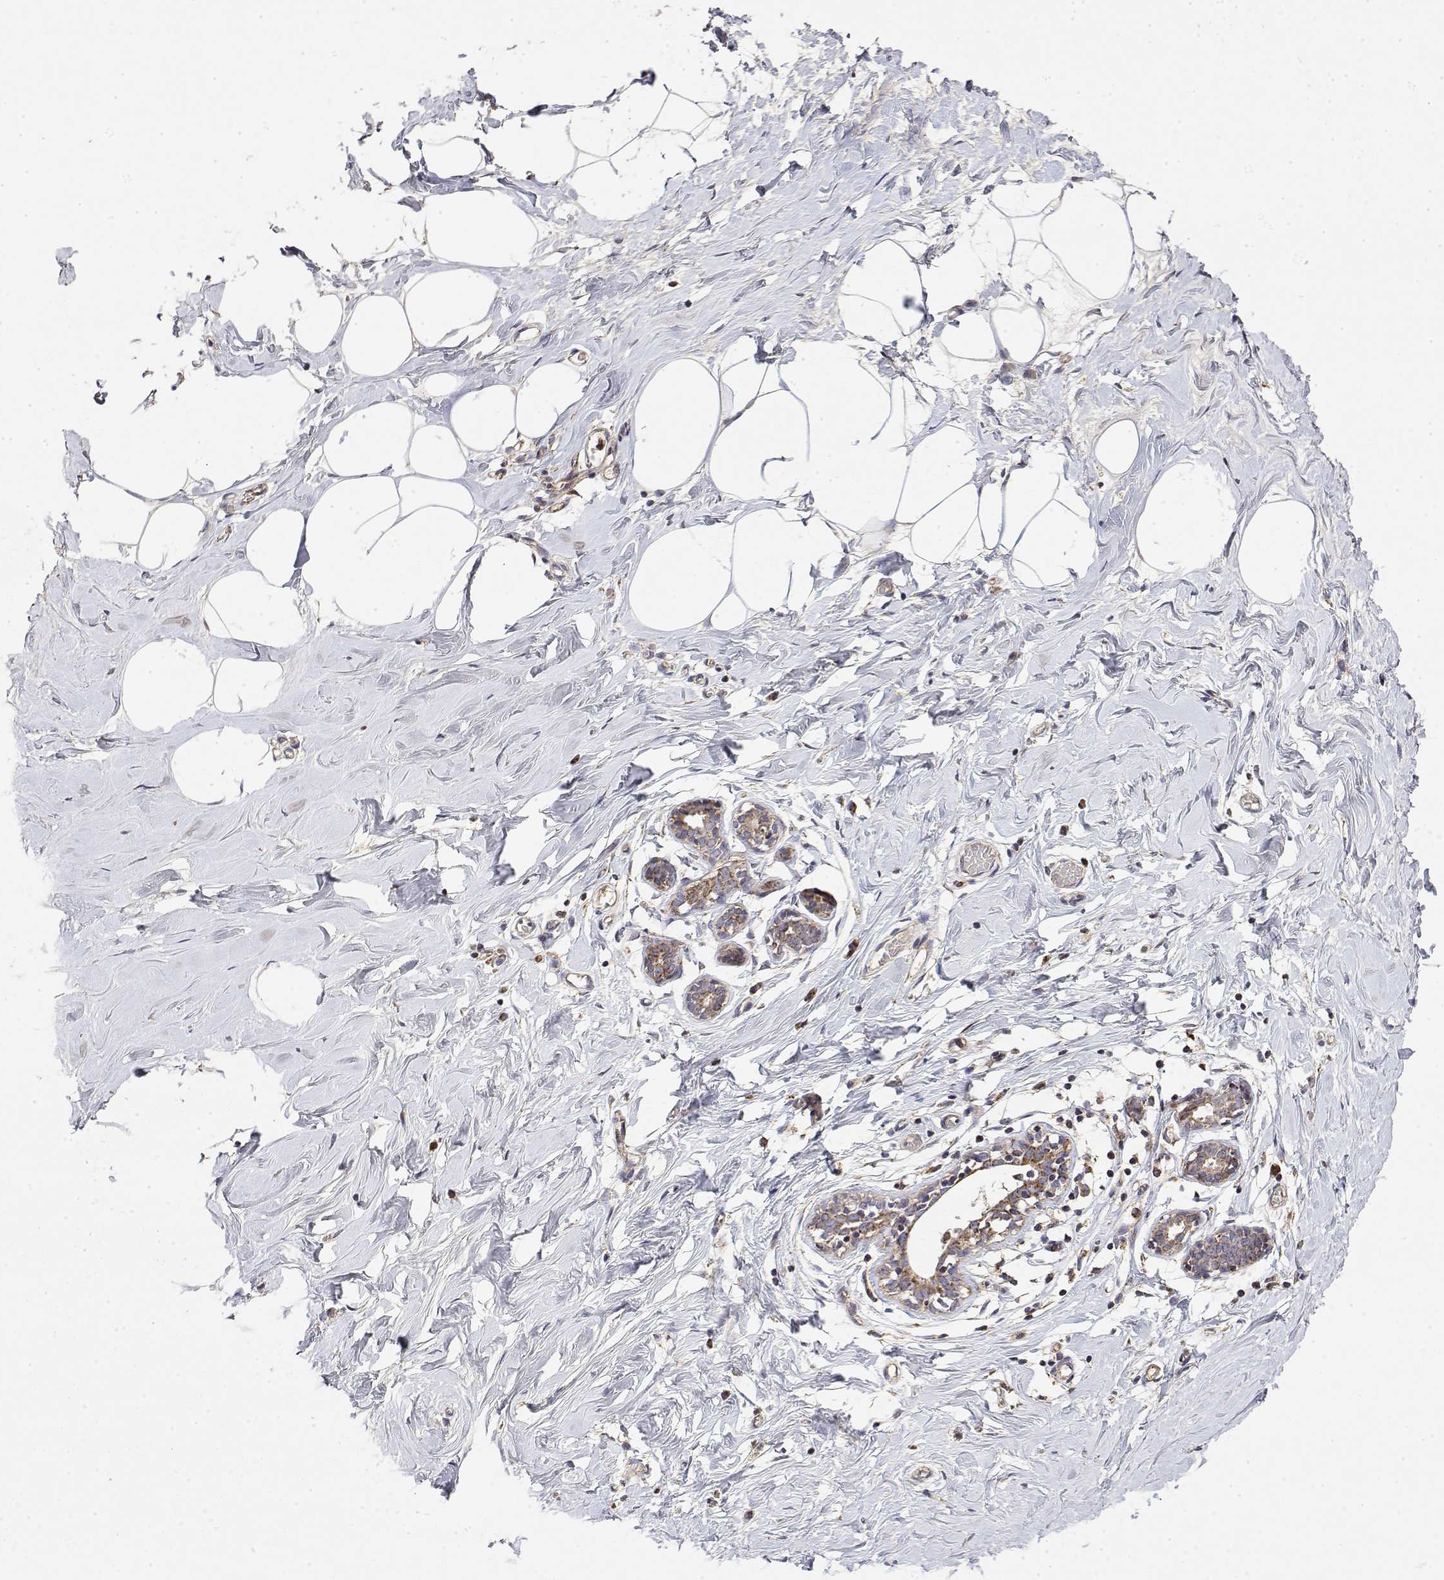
{"staining": {"intensity": "weak", "quantity": "25%-75%", "location": "cytoplasmic/membranous"}, "tissue": "breast", "cell_type": "Adipocytes", "image_type": "normal", "snomed": [{"axis": "morphology", "description": "Normal tissue, NOS"}, {"axis": "topography", "description": "Breast"}], "caption": "There is low levels of weak cytoplasmic/membranous staining in adipocytes of unremarkable breast, as demonstrated by immunohistochemical staining (brown color).", "gene": "GADD45GIP1", "patient": {"sex": "female", "age": 27}}